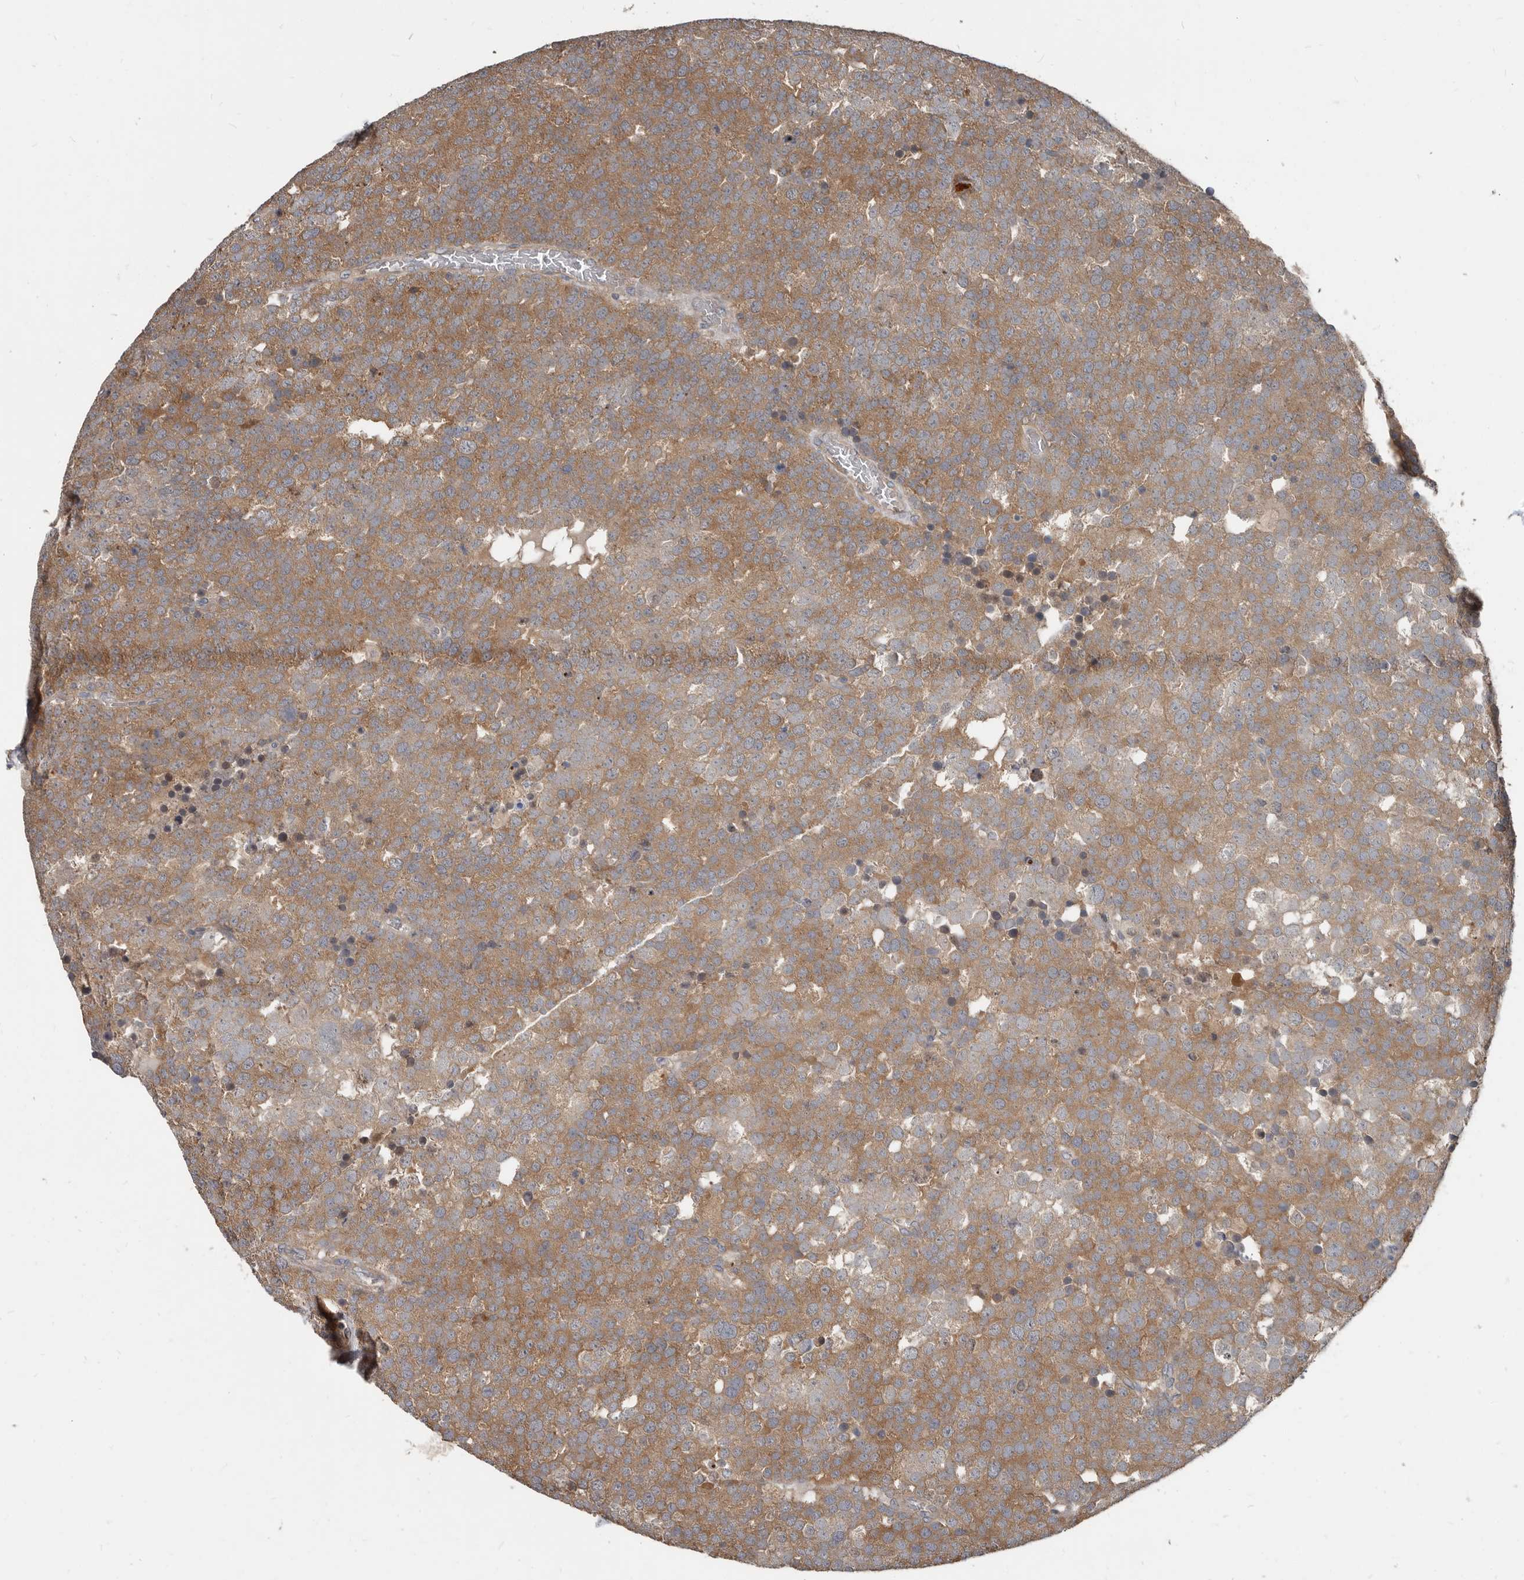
{"staining": {"intensity": "moderate", "quantity": ">75%", "location": "cytoplasmic/membranous"}, "tissue": "testis cancer", "cell_type": "Tumor cells", "image_type": "cancer", "snomed": [{"axis": "morphology", "description": "Seminoma, NOS"}, {"axis": "topography", "description": "Testis"}], "caption": "Immunohistochemical staining of testis cancer demonstrates medium levels of moderate cytoplasmic/membranous positivity in about >75% of tumor cells.", "gene": "AKNAD1", "patient": {"sex": "male", "age": 71}}